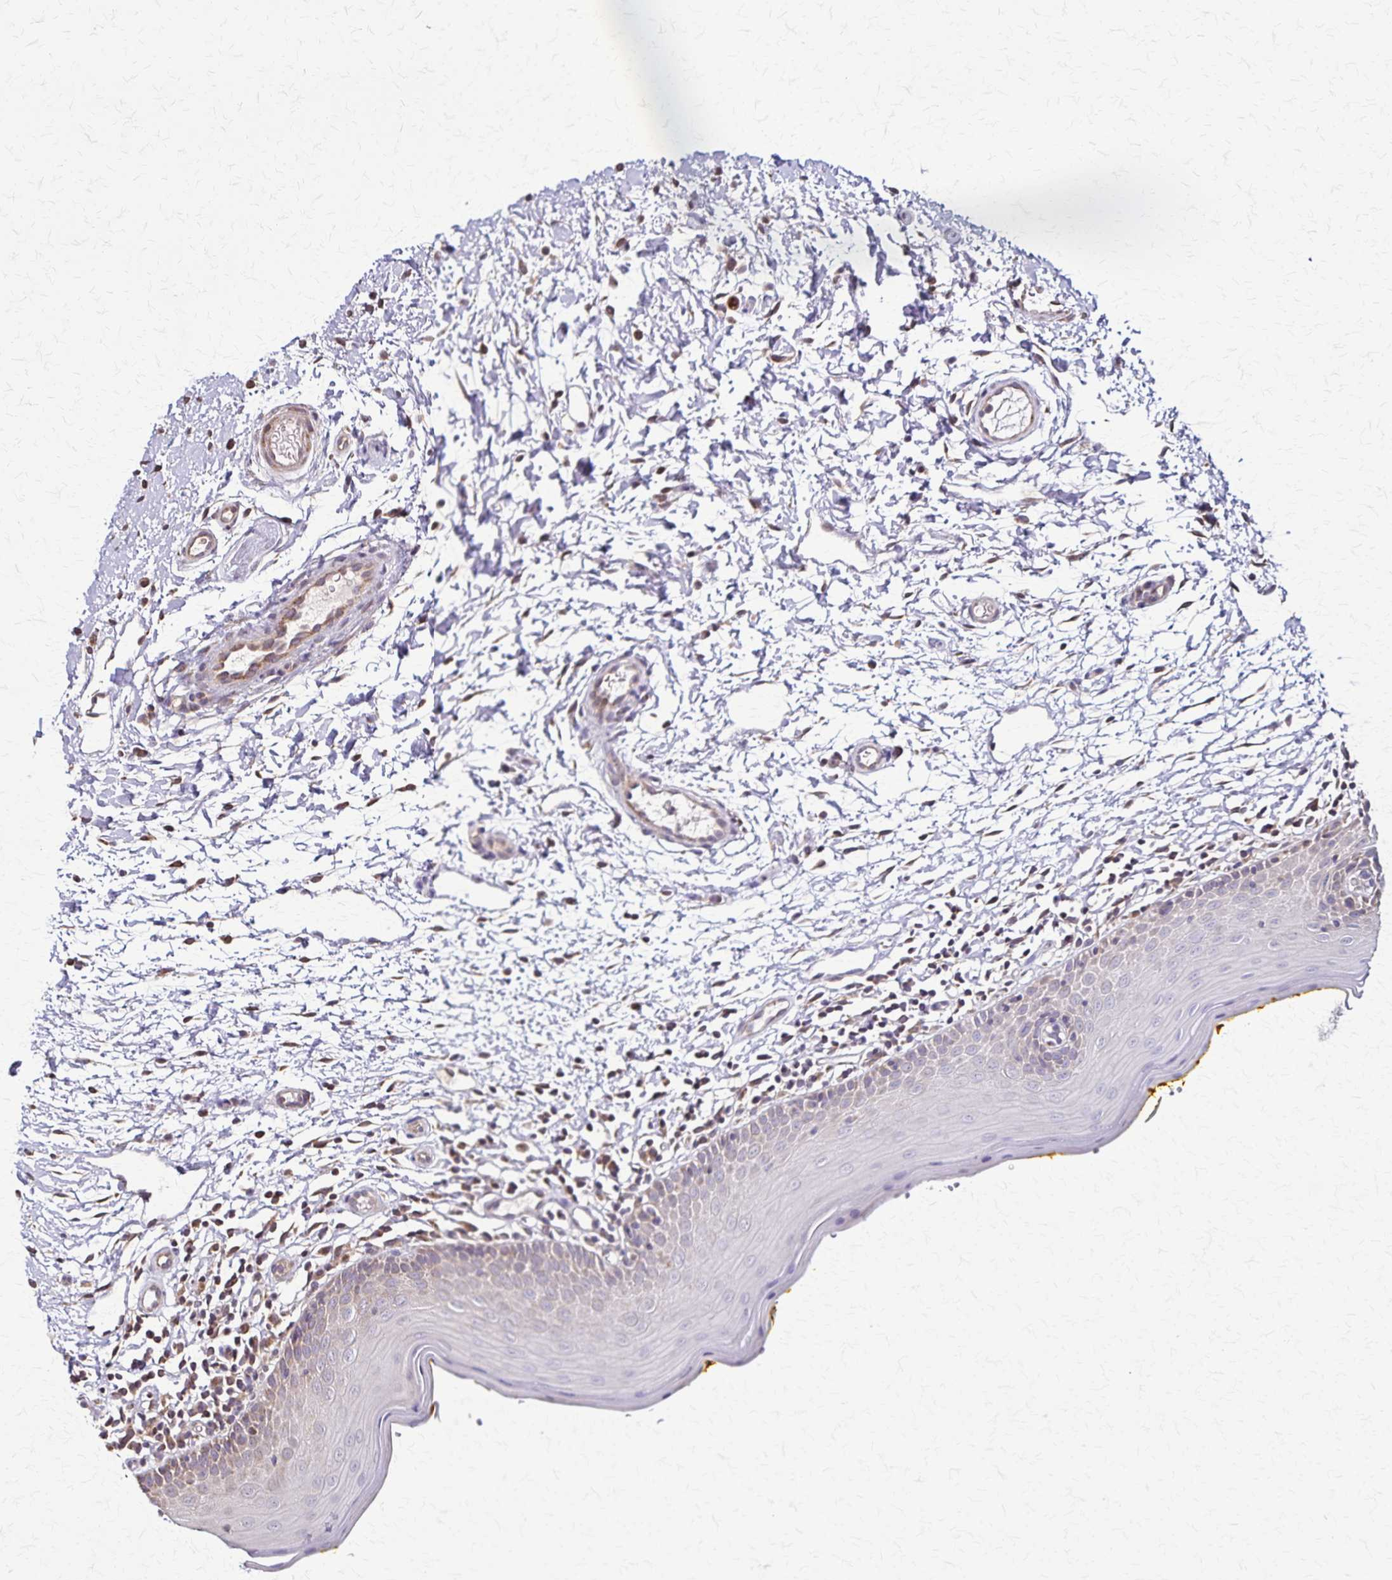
{"staining": {"intensity": "moderate", "quantity": "25%-75%", "location": "cytoplasmic/membranous"}, "tissue": "oral mucosa", "cell_type": "Squamous epithelial cells", "image_type": "normal", "snomed": [{"axis": "morphology", "description": "Normal tissue, NOS"}, {"axis": "topography", "description": "Oral tissue"}, {"axis": "topography", "description": "Tounge, NOS"}], "caption": "DAB immunohistochemical staining of unremarkable oral mucosa shows moderate cytoplasmic/membranous protein expression in approximately 25%-75% of squamous epithelial cells. (IHC, brightfield microscopy, high magnification).", "gene": "NFS1", "patient": {"sex": "female", "age": 58}}